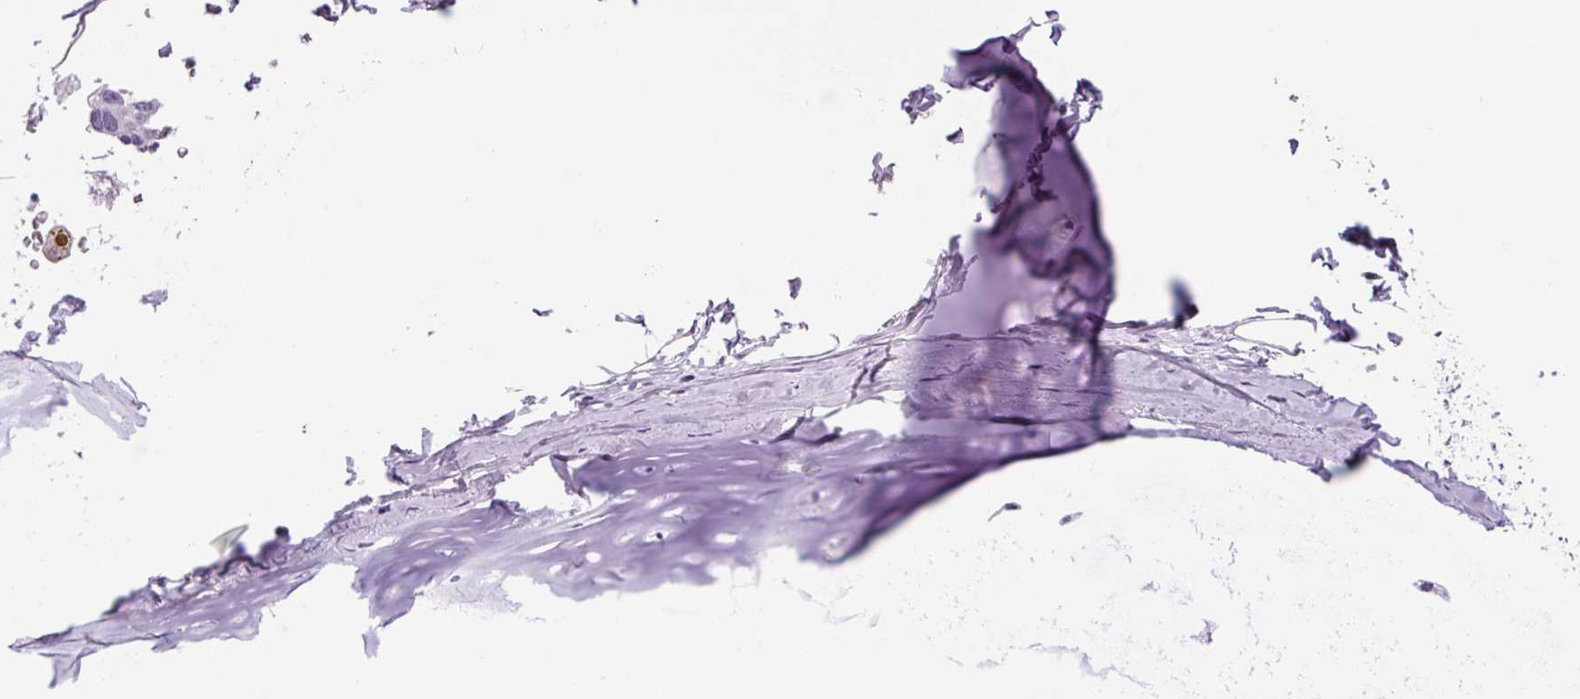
{"staining": {"intensity": "negative", "quantity": "none", "location": "none"}, "tissue": "adipose tissue", "cell_type": "Adipocytes", "image_type": "normal", "snomed": [{"axis": "morphology", "description": "Normal tissue, NOS"}, {"axis": "morphology", "description": "Degeneration, NOS"}, {"axis": "topography", "description": "Cartilage tissue"}, {"axis": "topography", "description": "Lung"}], "caption": "Normal adipose tissue was stained to show a protein in brown. There is no significant staining in adipocytes. (Brightfield microscopy of DAB (3,3'-diaminobenzidine) immunohistochemistry (IHC) at high magnification).", "gene": "PRRT1", "patient": {"sex": "female", "age": 61}}